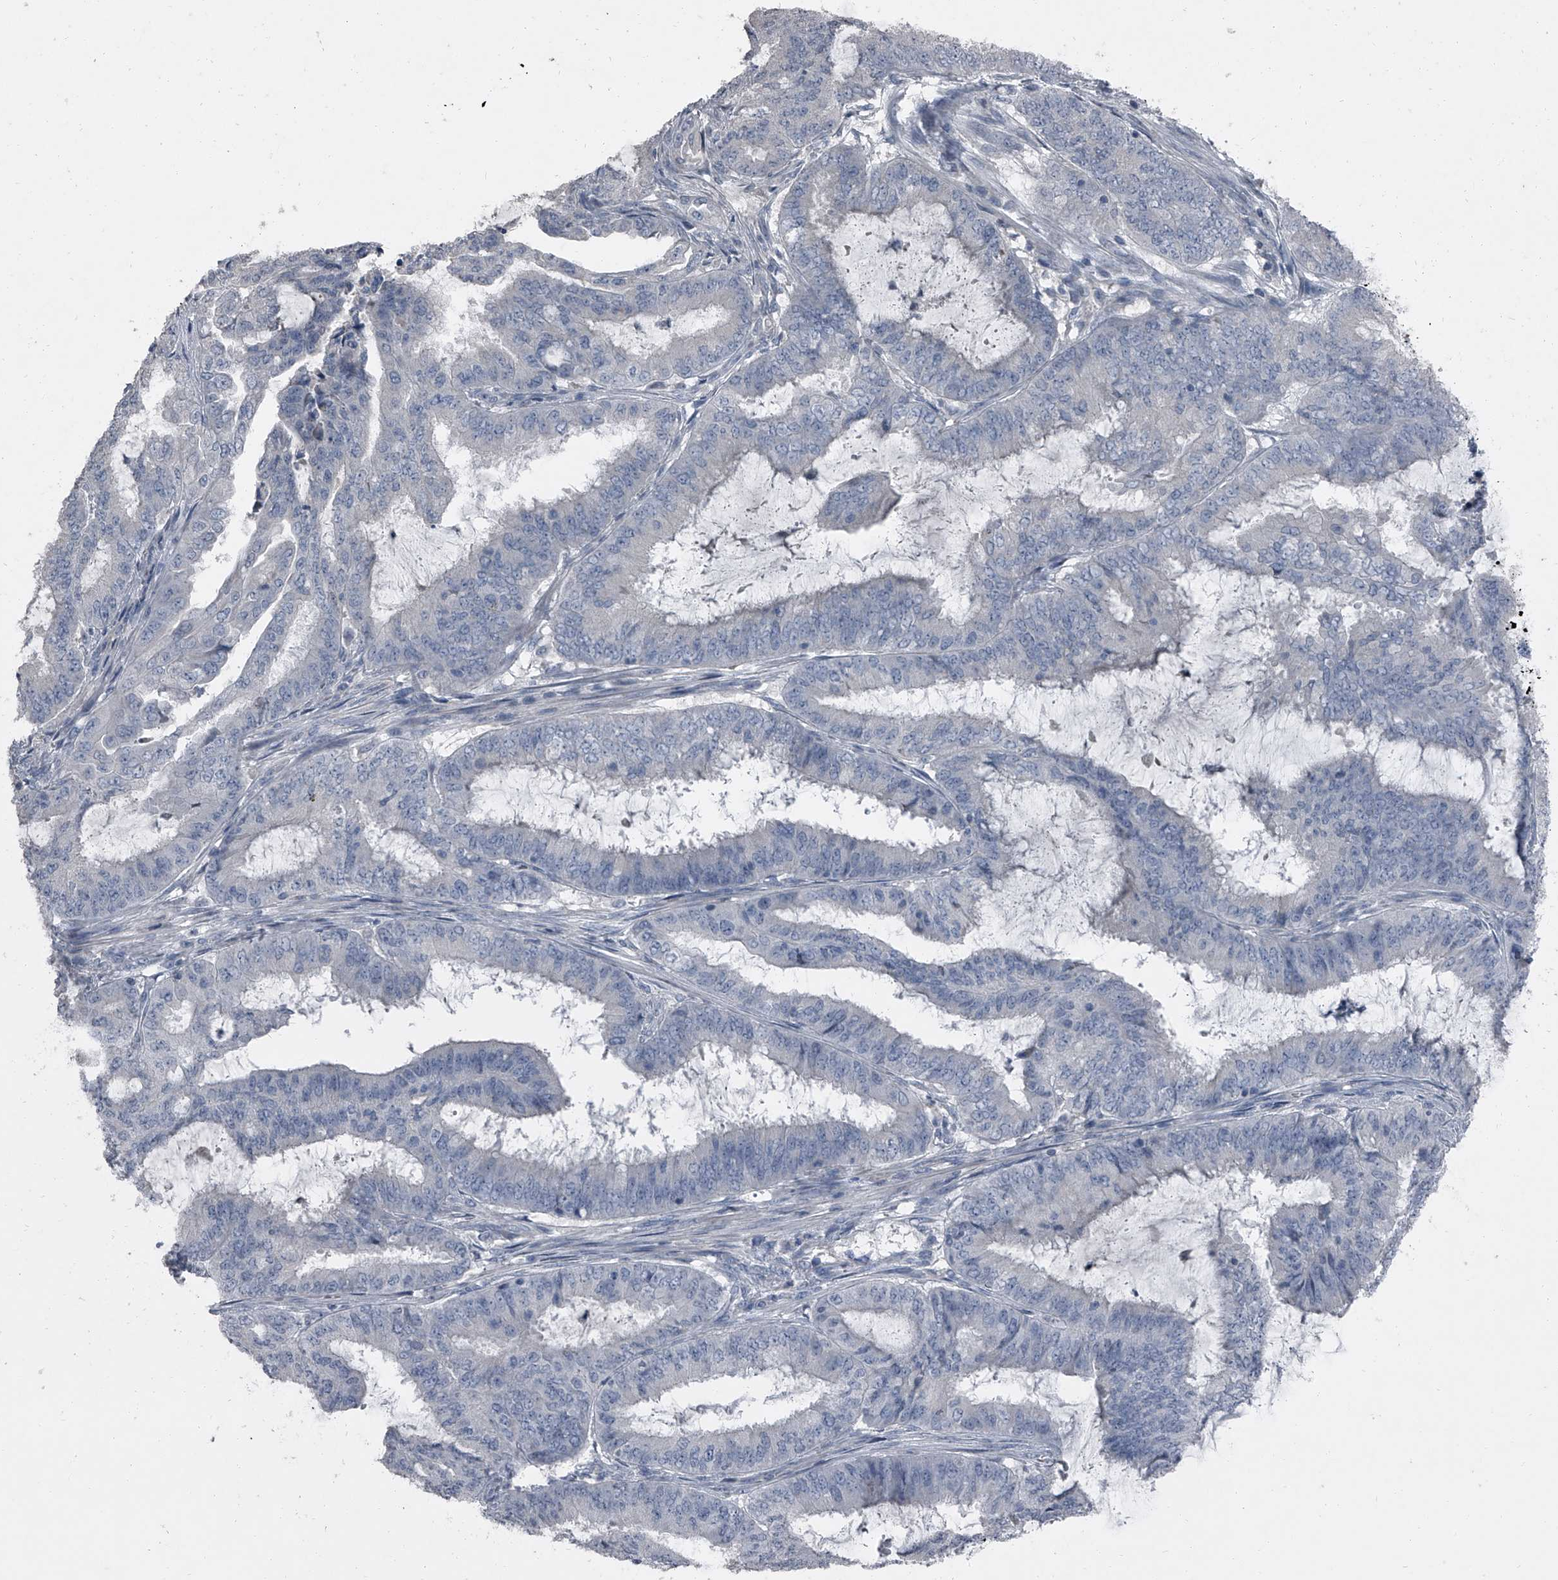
{"staining": {"intensity": "negative", "quantity": "none", "location": "none"}, "tissue": "endometrial cancer", "cell_type": "Tumor cells", "image_type": "cancer", "snomed": [{"axis": "morphology", "description": "Adenocarcinoma, NOS"}, {"axis": "topography", "description": "Endometrium"}], "caption": "High magnification brightfield microscopy of endometrial adenocarcinoma stained with DAB (brown) and counterstained with hematoxylin (blue): tumor cells show no significant expression.", "gene": "HEPHL1", "patient": {"sex": "female", "age": 51}}